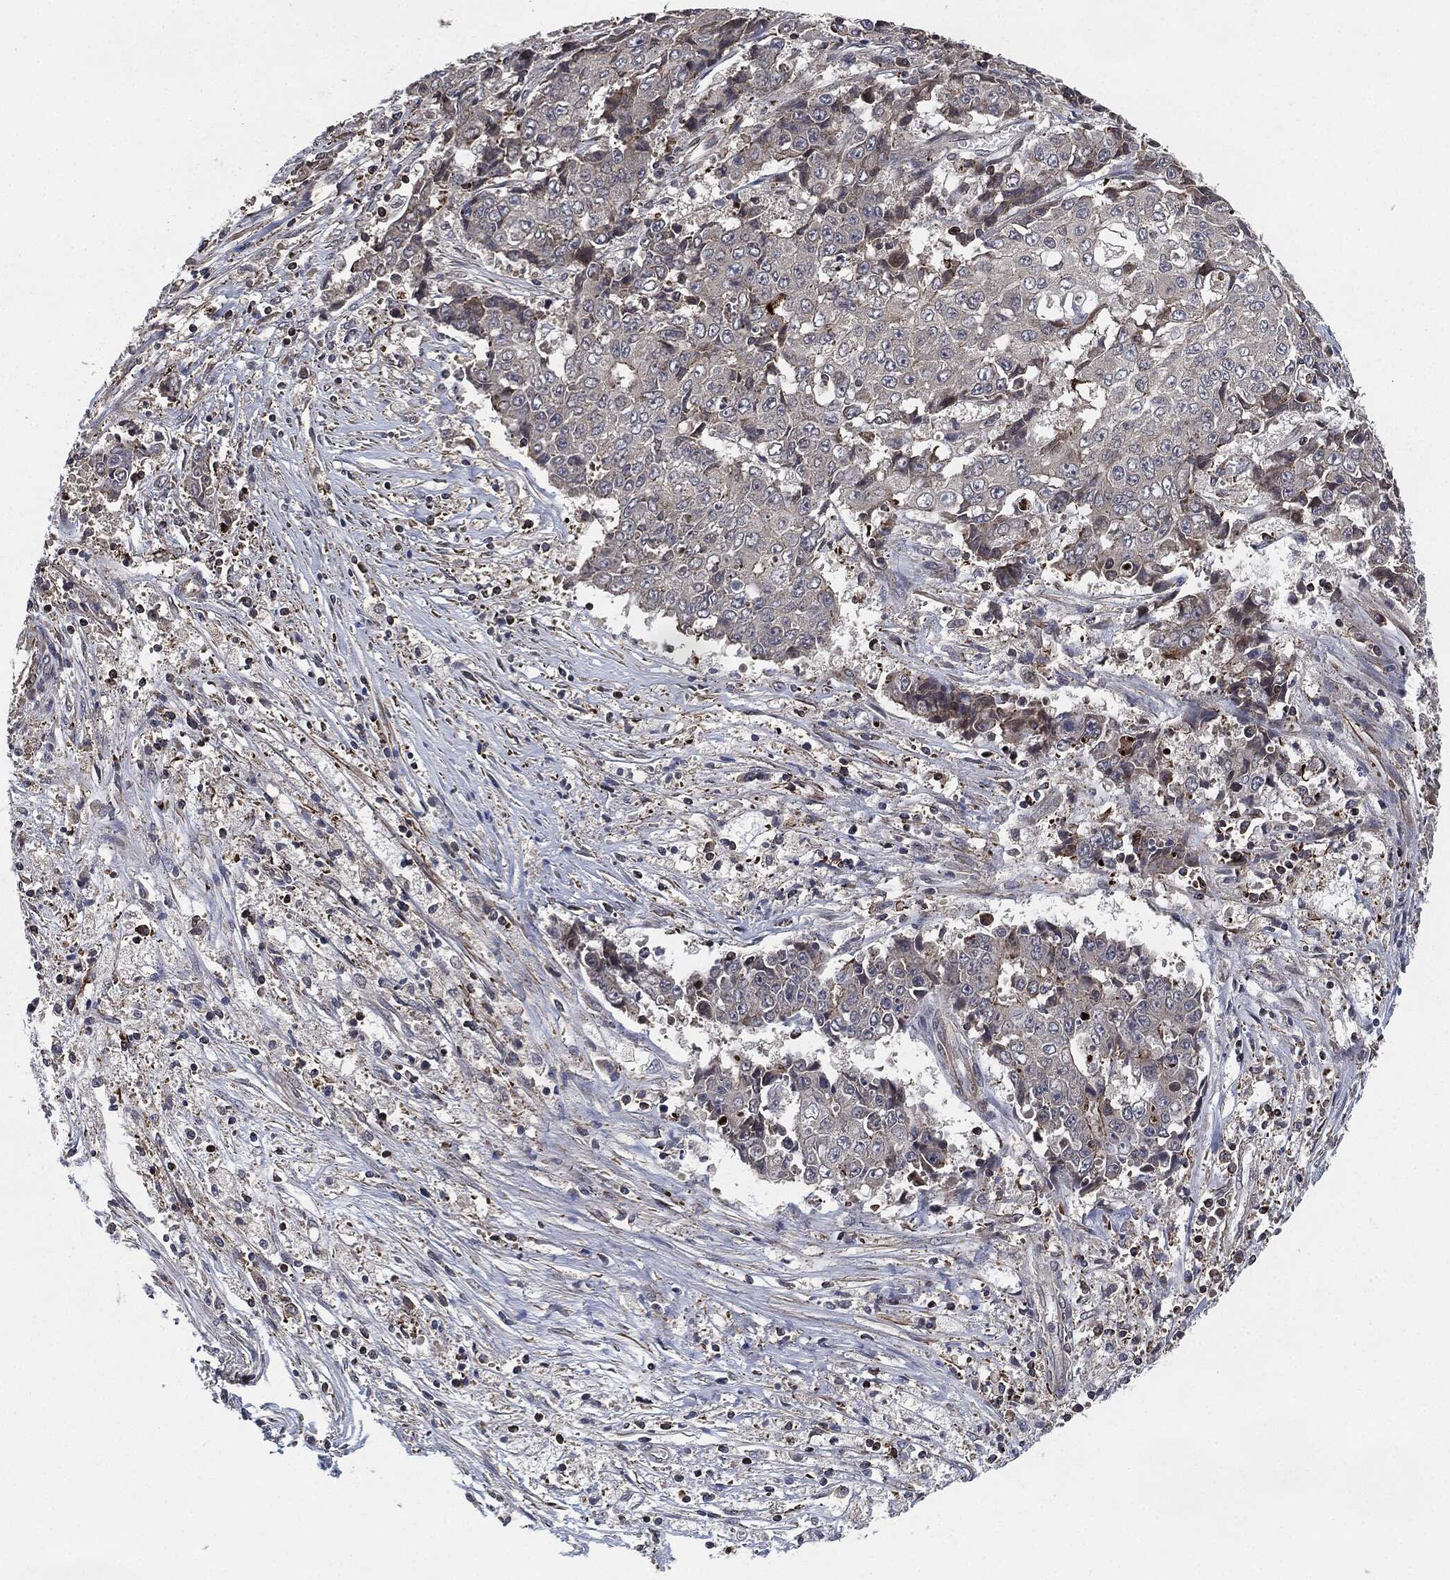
{"staining": {"intensity": "negative", "quantity": "none", "location": "none"}, "tissue": "ovarian cancer", "cell_type": "Tumor cells", "image_type": "cancer", "snomed": [{"axis": "morphology", "description": "Carcinoma, endometroid"}, {"axis": "topography", "description": "Ovary"}], "caption": "IHC of human endometroid carcinoma (ovarian) displays no staining in tumor cells. (DAB immunohistochemistry with hematoxylin counter stain).", "gene": "UBR1", "patient": {"sex": "female", "age": 42}}